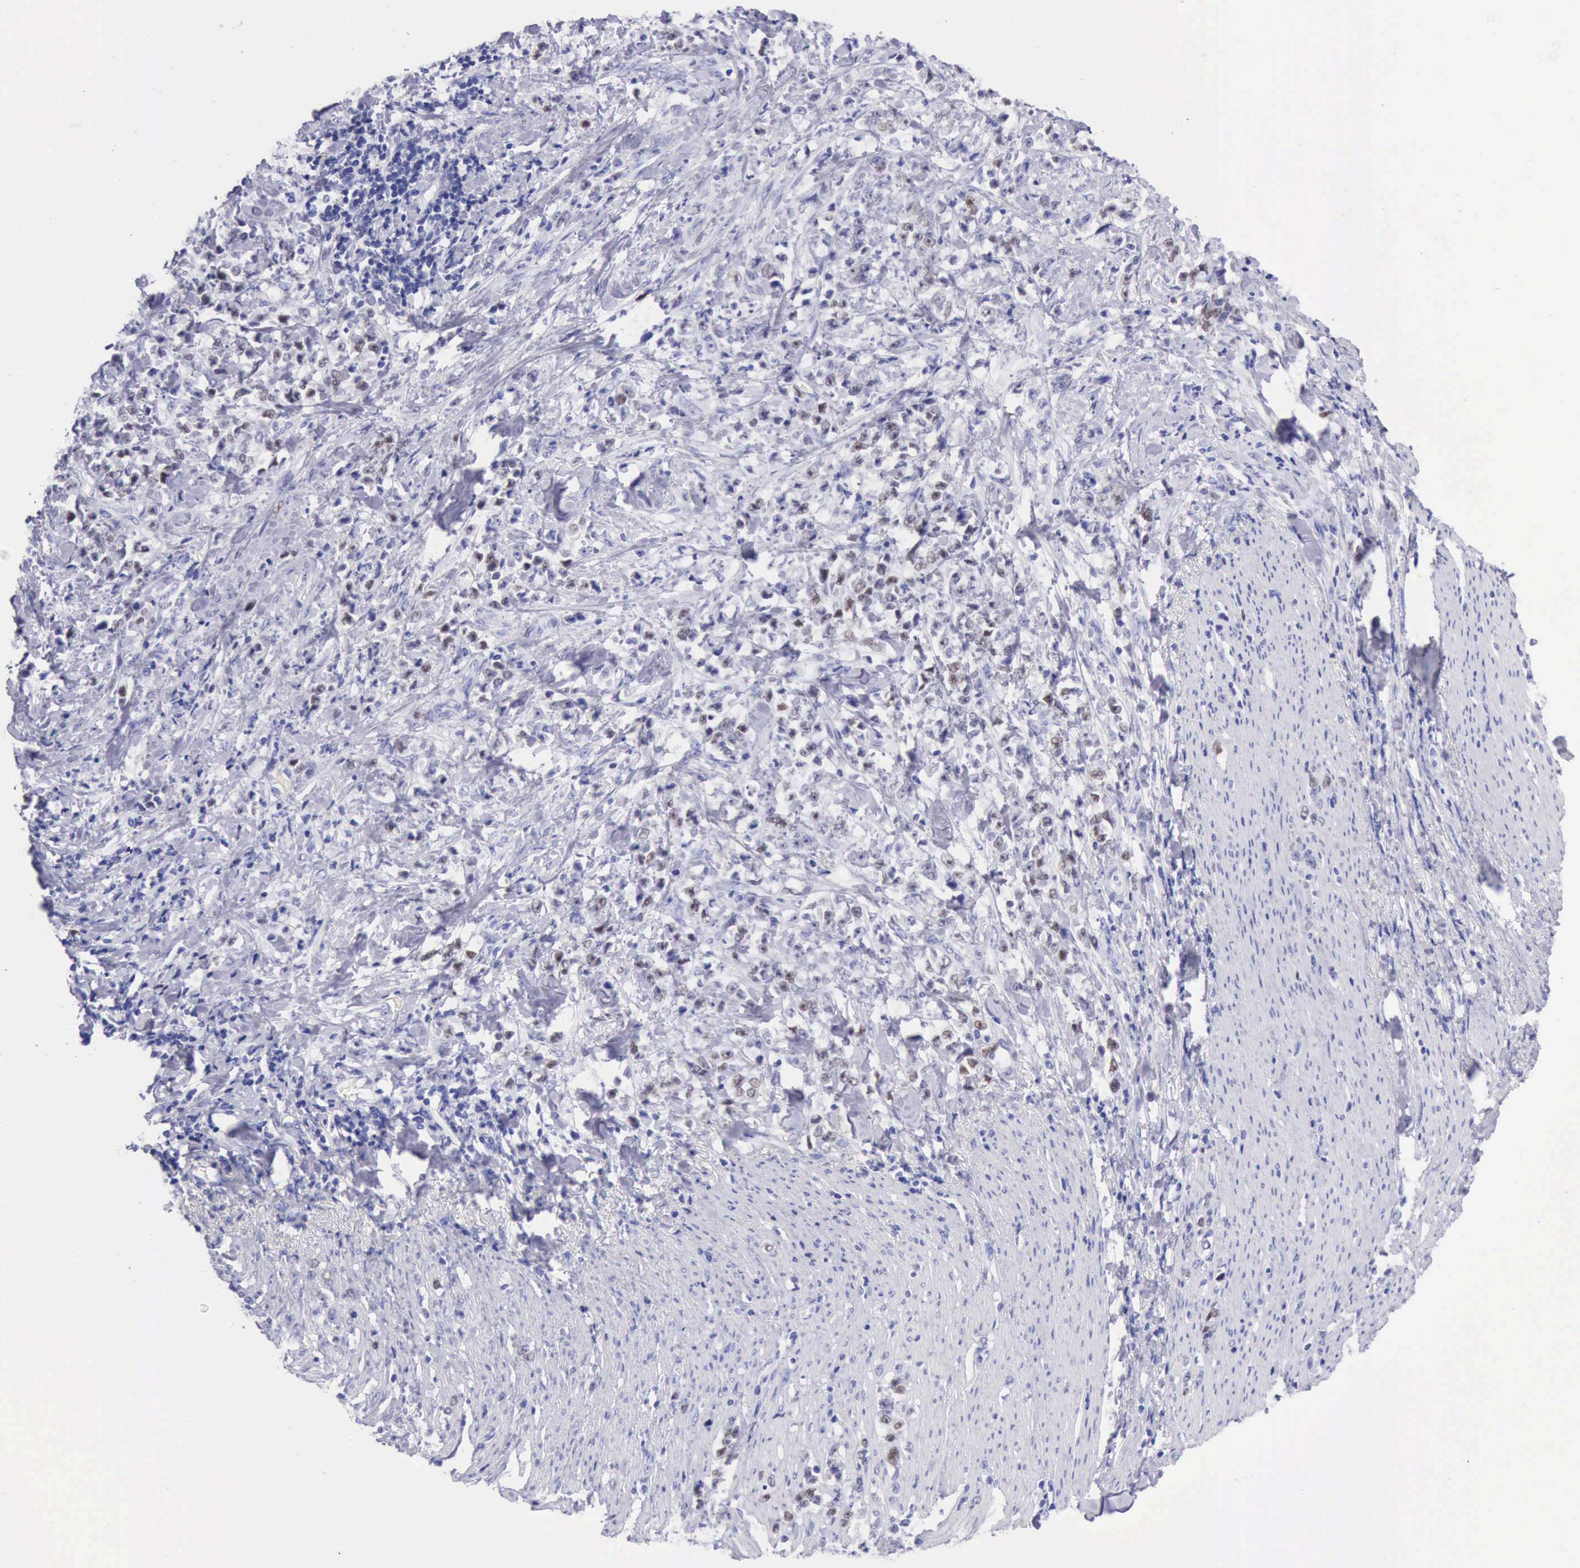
{"staining": {"intensity": "weak", "quantity": "25%-75%", "location": "nuclear"}, "tissue": "stomach cancer", "cell_type": "Tumor cells", "image_type": "cancer", "snomed": [{"axis": "morphology", "description": "Adenocarcinoma, NOS"}, {"axis": "topography", "description": "Stomach, lower"}], "caption": "Immunohistochemistry micrograph of stomach cancer stained for a protein (brown), which exhibits low levels of weak nuclear positivity in approximately 25%-75% of tumor cells.", "gene": "MCM2", "patient": {"sex": "male", "age": 88}}